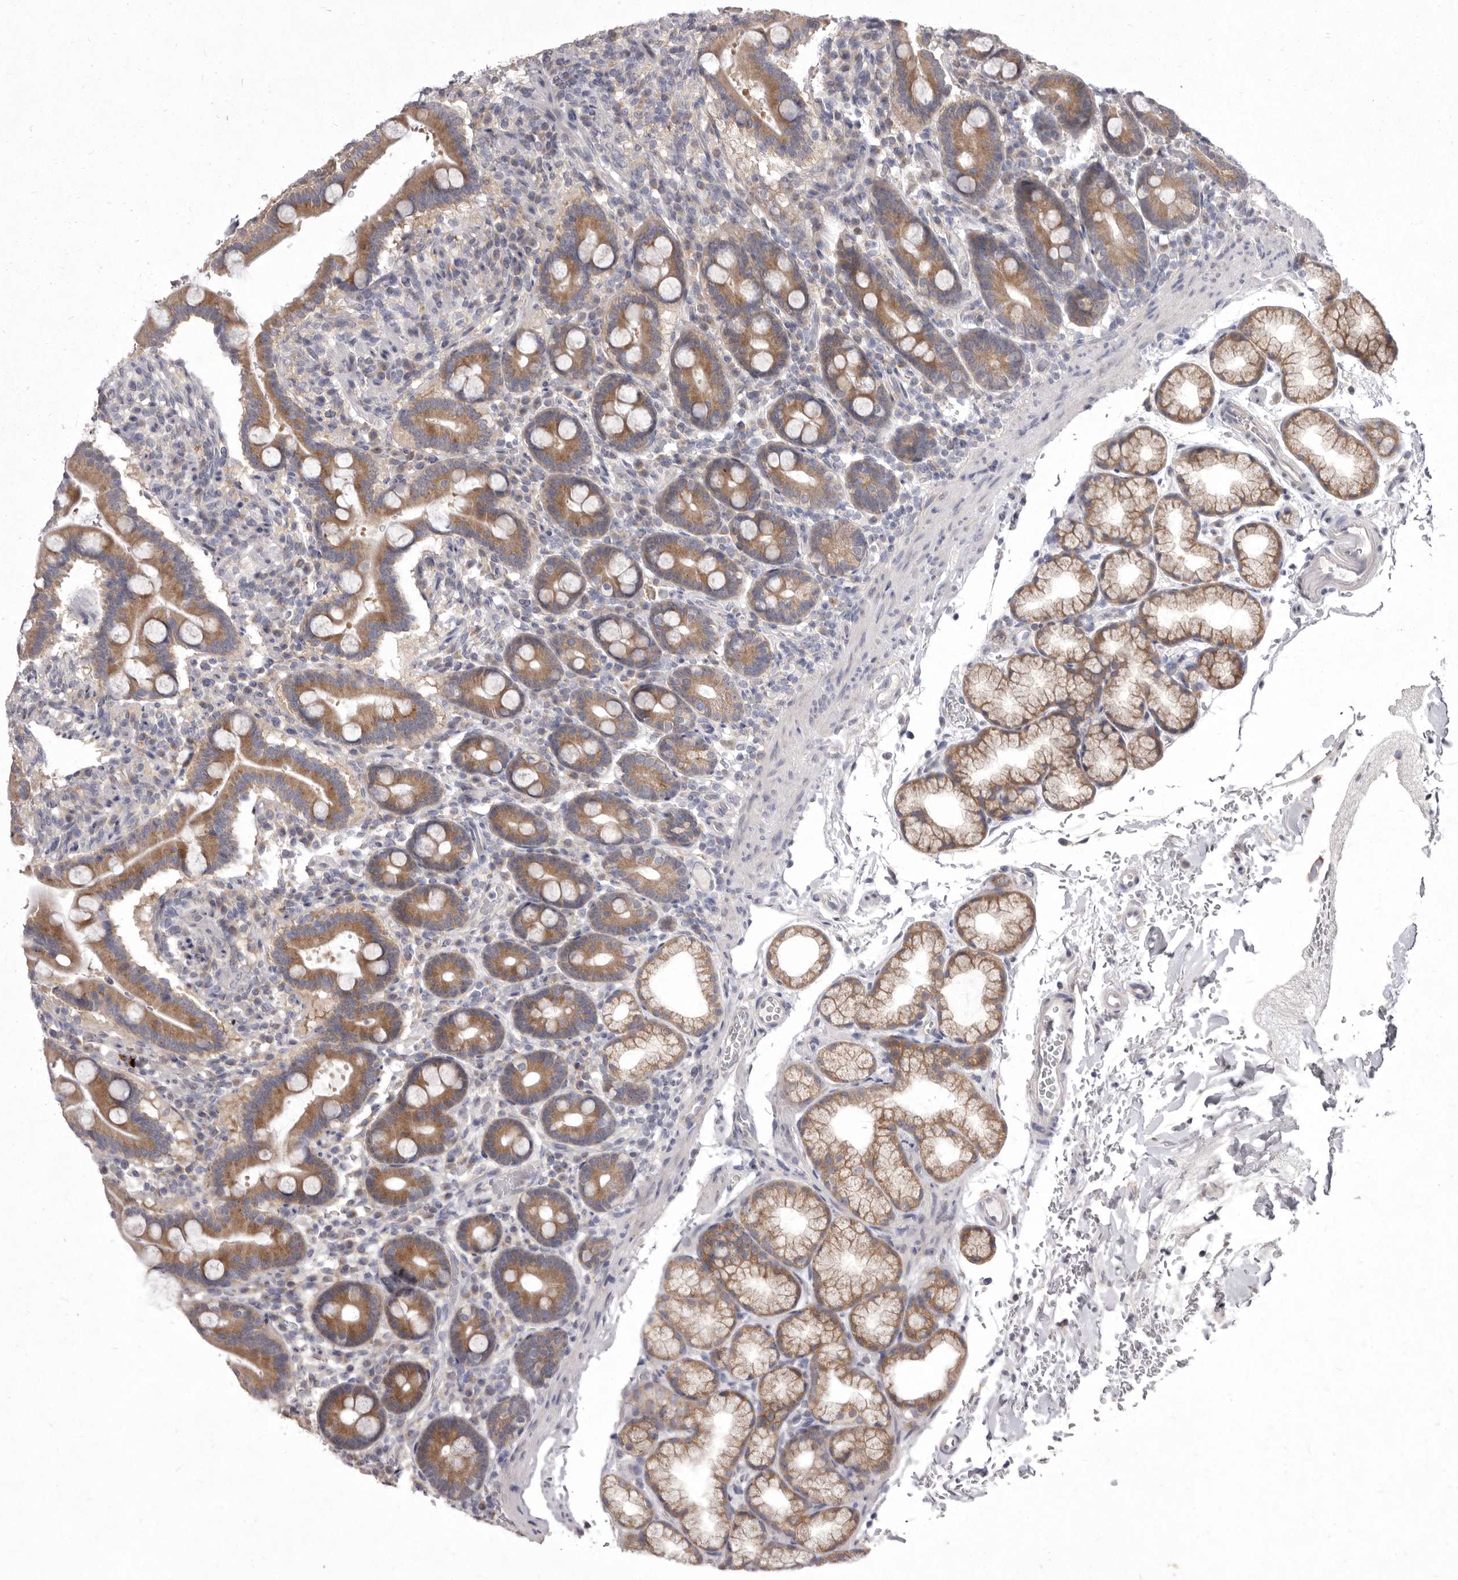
{"staining": {"intensity": "moderate", "quantity": ">75%", "location": "cytoplasmic/membranous"}, "tissue": "duodenum", "cell_type": "Glandular cells", "image_type": "normal", "snomed": [{"axis": "morphology", "description": "Normal tissue, NOS"}, {"axis": "topography", "description": "Duodenum"}], "caption": "Protein staining demonstrates moderate cytoplasmic/membranous staining in approximately >75% of glandular cells in normal duodenum.", "gene": "P2RX6", "patient": {"sex": "male", "age": 54}}